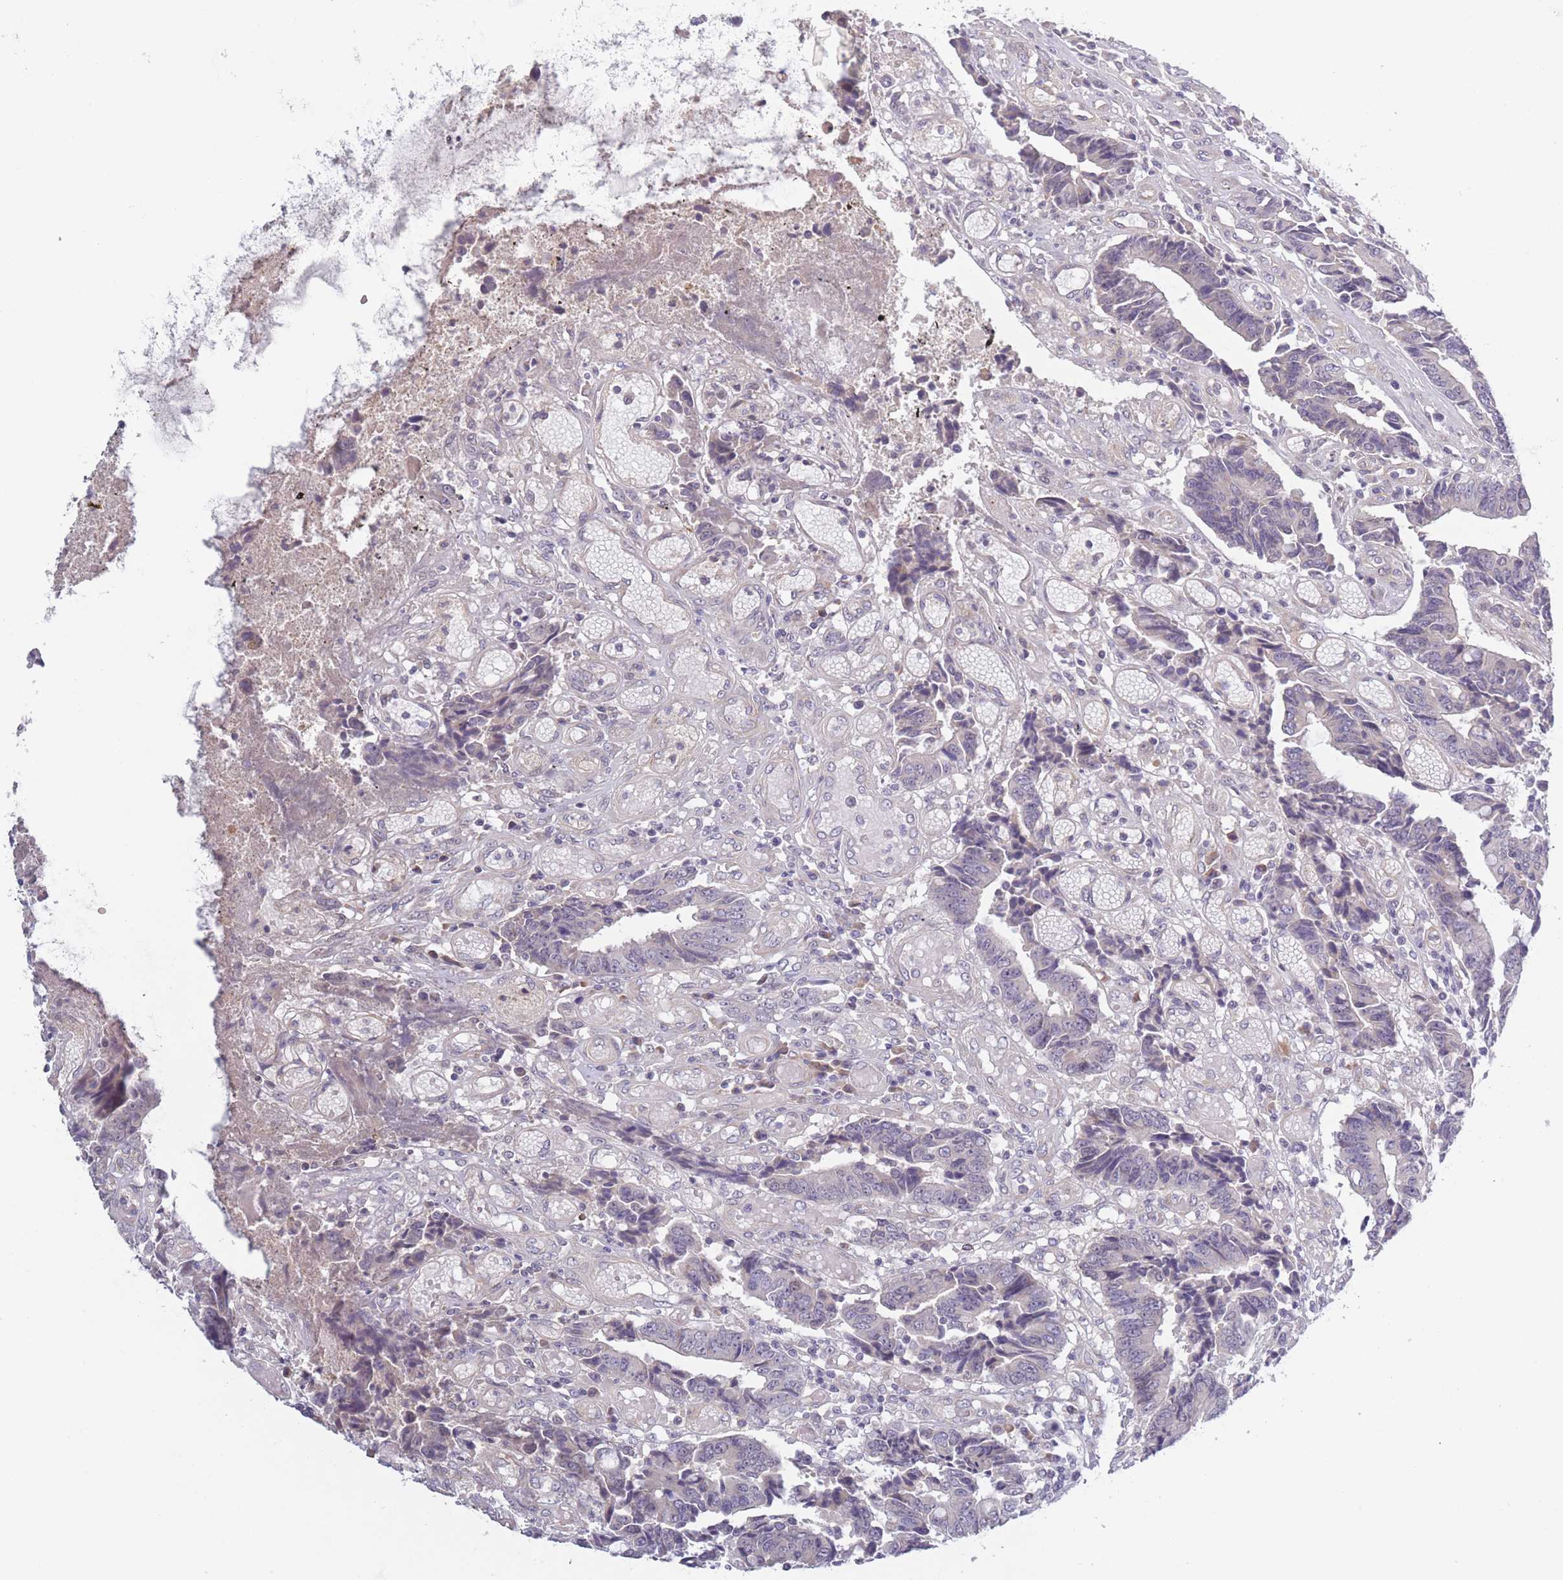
{"staining": {"intensity": "negative", "quantity": "none", "location": "none"}, "tissue": "colorectal cancer", "cell_type": "Tumor cells", "image_type": "cancer", "snomed": [{"axis": "morphology", "description": "Adenocarcinoma, NOS"}, {"axis": "topography", "description": "Rectum"}], "caption": "A histopathology image of colorectal cancer (adenocarcinoma) stained for a protein shows no brown staining in tumor cells. (DAB (3,3'-diaminobenzidine) IHC visualized using brightfield microscopy, high magnification).", "gene": "FAM227B", "patient": {"sex": "male", "age": 84}}